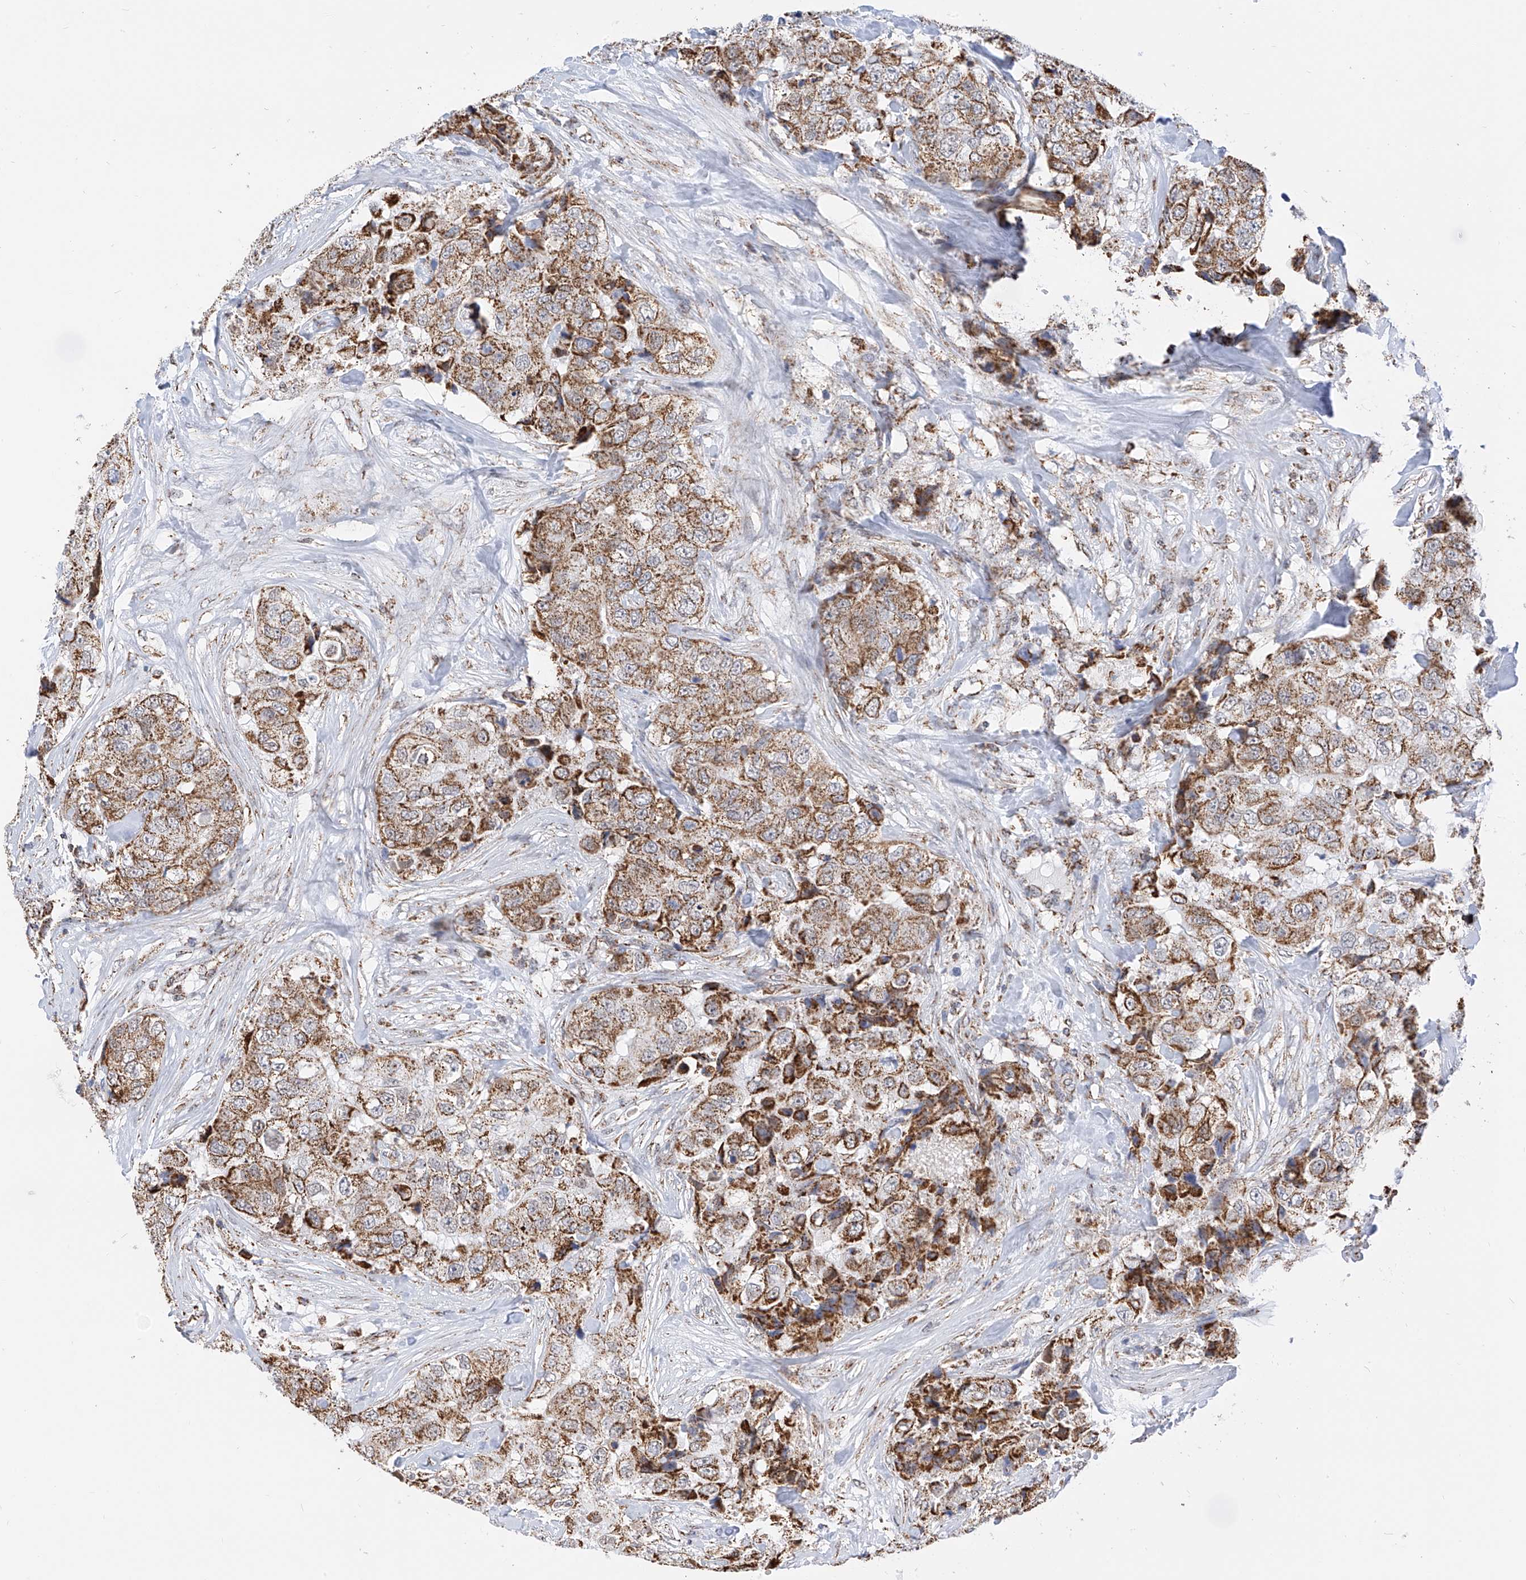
{"staining": {"intensity": "strong", "quantity": ">75%", "location": "cytoplasmic/membranous"}, "tissue": "breast cancer", "cell_type": "Tumor cells", "image_type": "cancer", "snomed": [{"axis": "morphology", "description": "Duct carcinoma"}, {"axis": "topography", "description": "Breast"}], "caption": "Immunohistochemical staining of human breast cancer shows high levels of strong cytoplasmic/membranous protein staining in approximately >75% of tumor cells. (IHC, brightfield microscopy, high magnification).", "gene": "NALCN", "patient": {"sex": "female", "age": 62}}